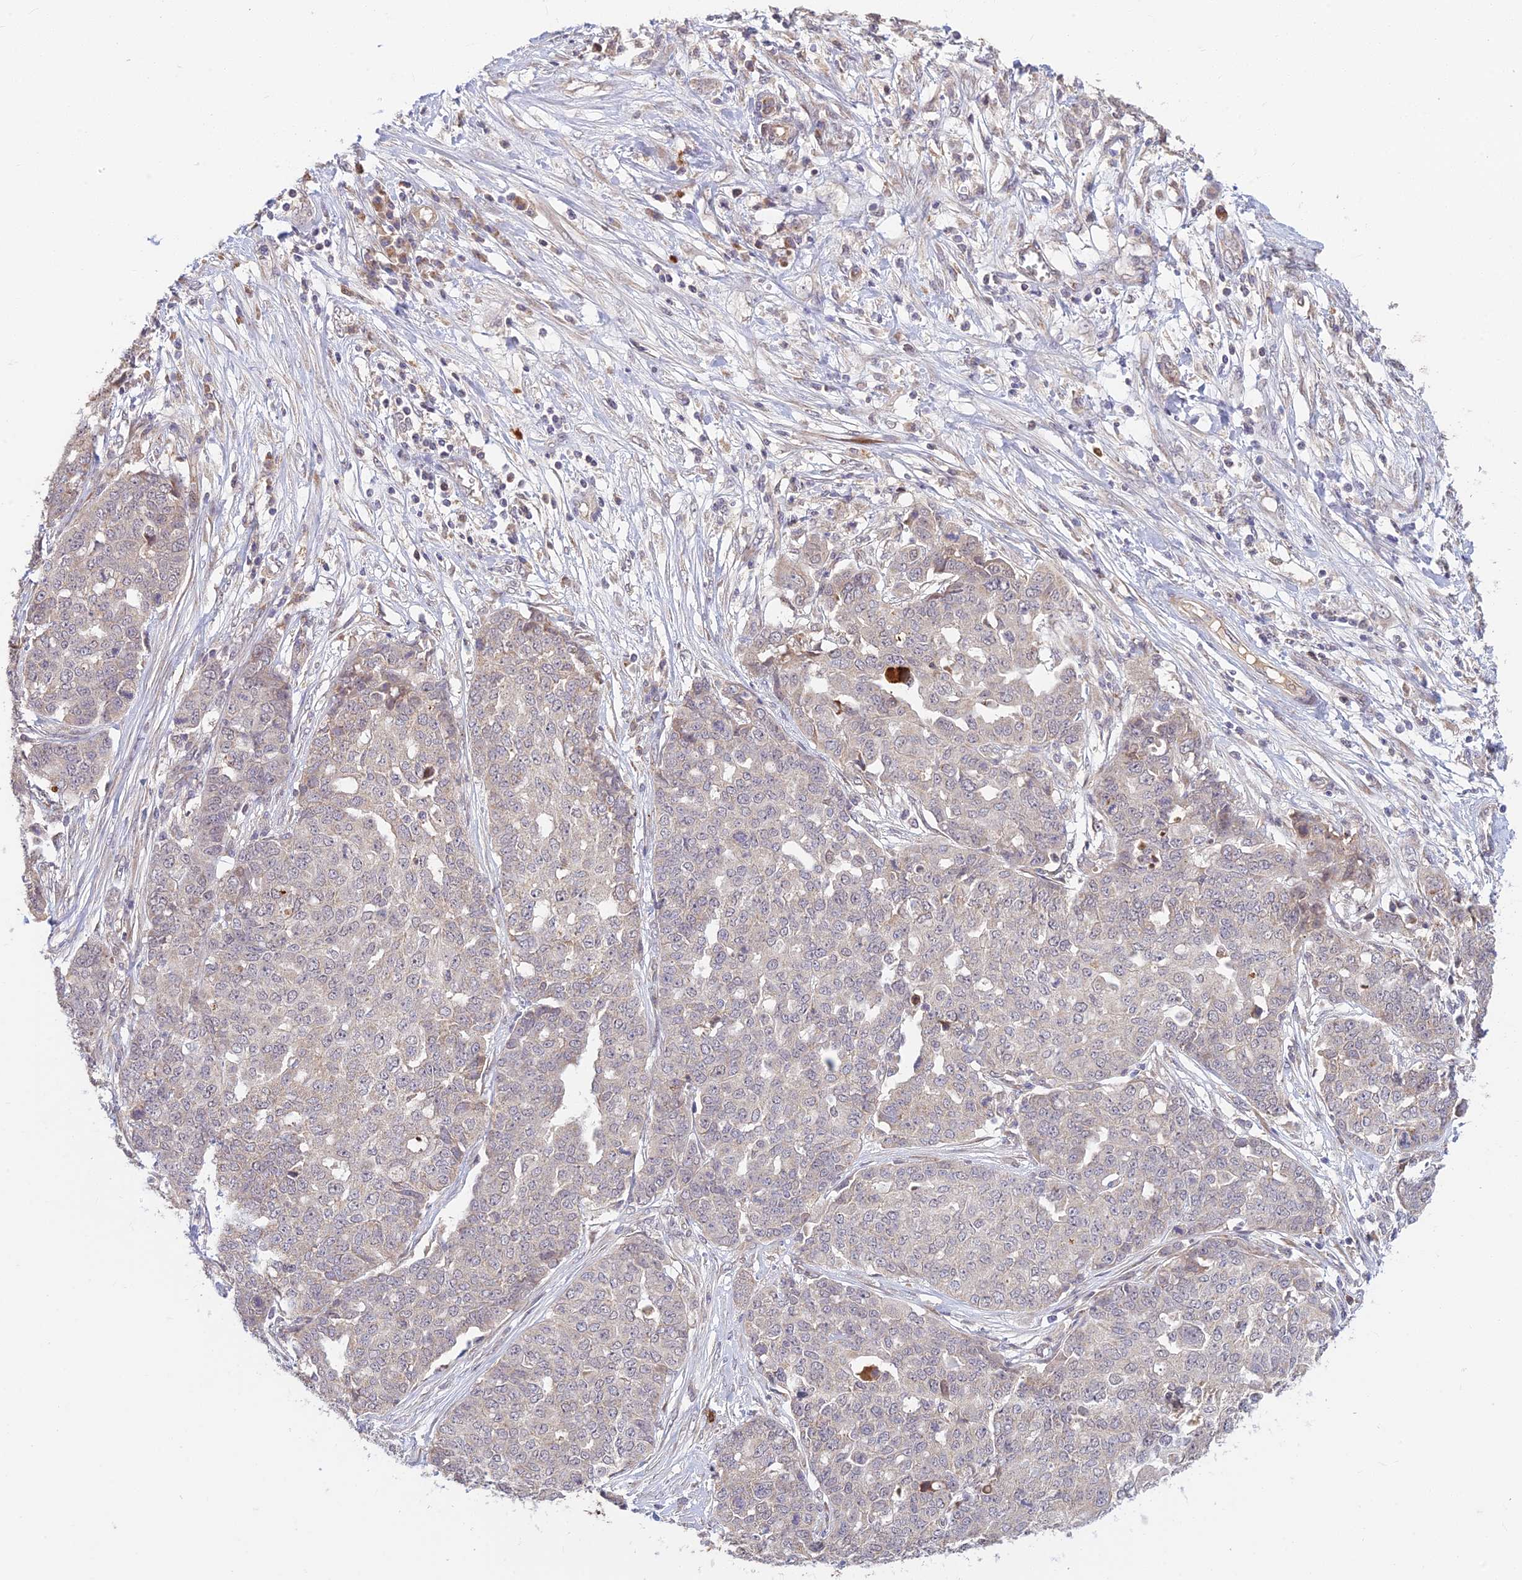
{"staining": {"intensity": "negative", "quantity": "none", "location": "none"}, "tissue": "ovarian cancer", "cell_type": "Tumor cells", "image_type": "cancer", "snomed": [{"axis": "morphology", "description": "Cystadenocarcinoma, serous, NOS"}, {"axis": "topography", "description": "Soft tissue"}, {"axis": "topography", "description": "Ovary"}], "caption": "Immunohistochemistry (IHC) histopathology image of neoplastic tissue: human ovarian serous cystadenocarcinoma stained with DAB shows no significant protein staining in tumor cells.", "gene": "ASPDH", "patient": {"sex": "female", "age": 57}}